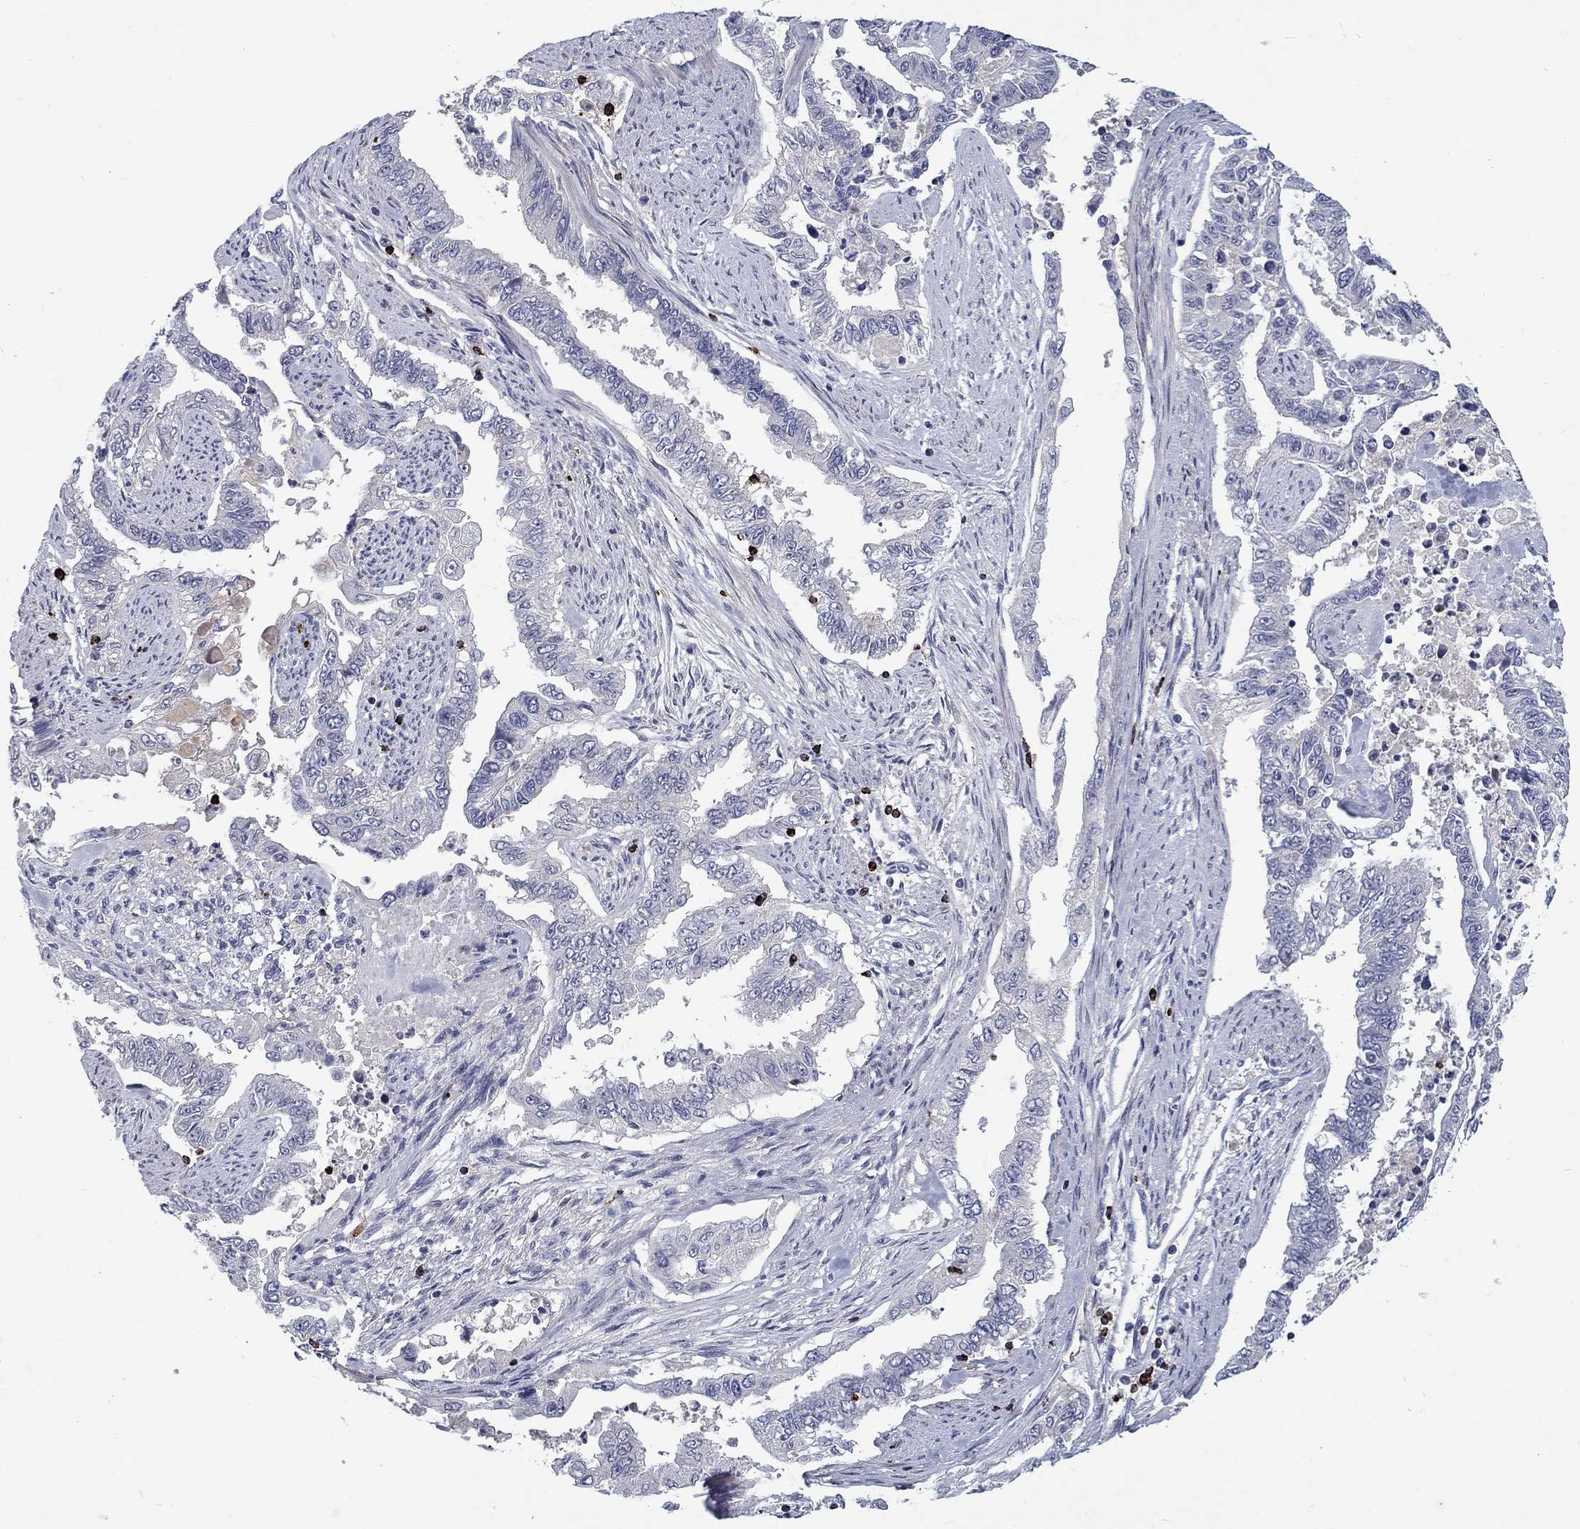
{"staining": {"intensity": "negative", "quantity": "none", "location": "none"}, "tissue": "endometrial cancer", "cell_type": "Tumor cells", "image_type": "cancer", "snomed": [{"axis": "morphology", "description": "Adenocarcinoma, NOS"}, {"axis": "topography", "description": "Uterus"}], "caption": "This is an immunohistochemistry (IHC) photomicrograph of human endometrial adenocarcinoma. There is no positivity in tumor cells.", "gene": "GZMA", "patient": {"sex": "female", "age": 59}}